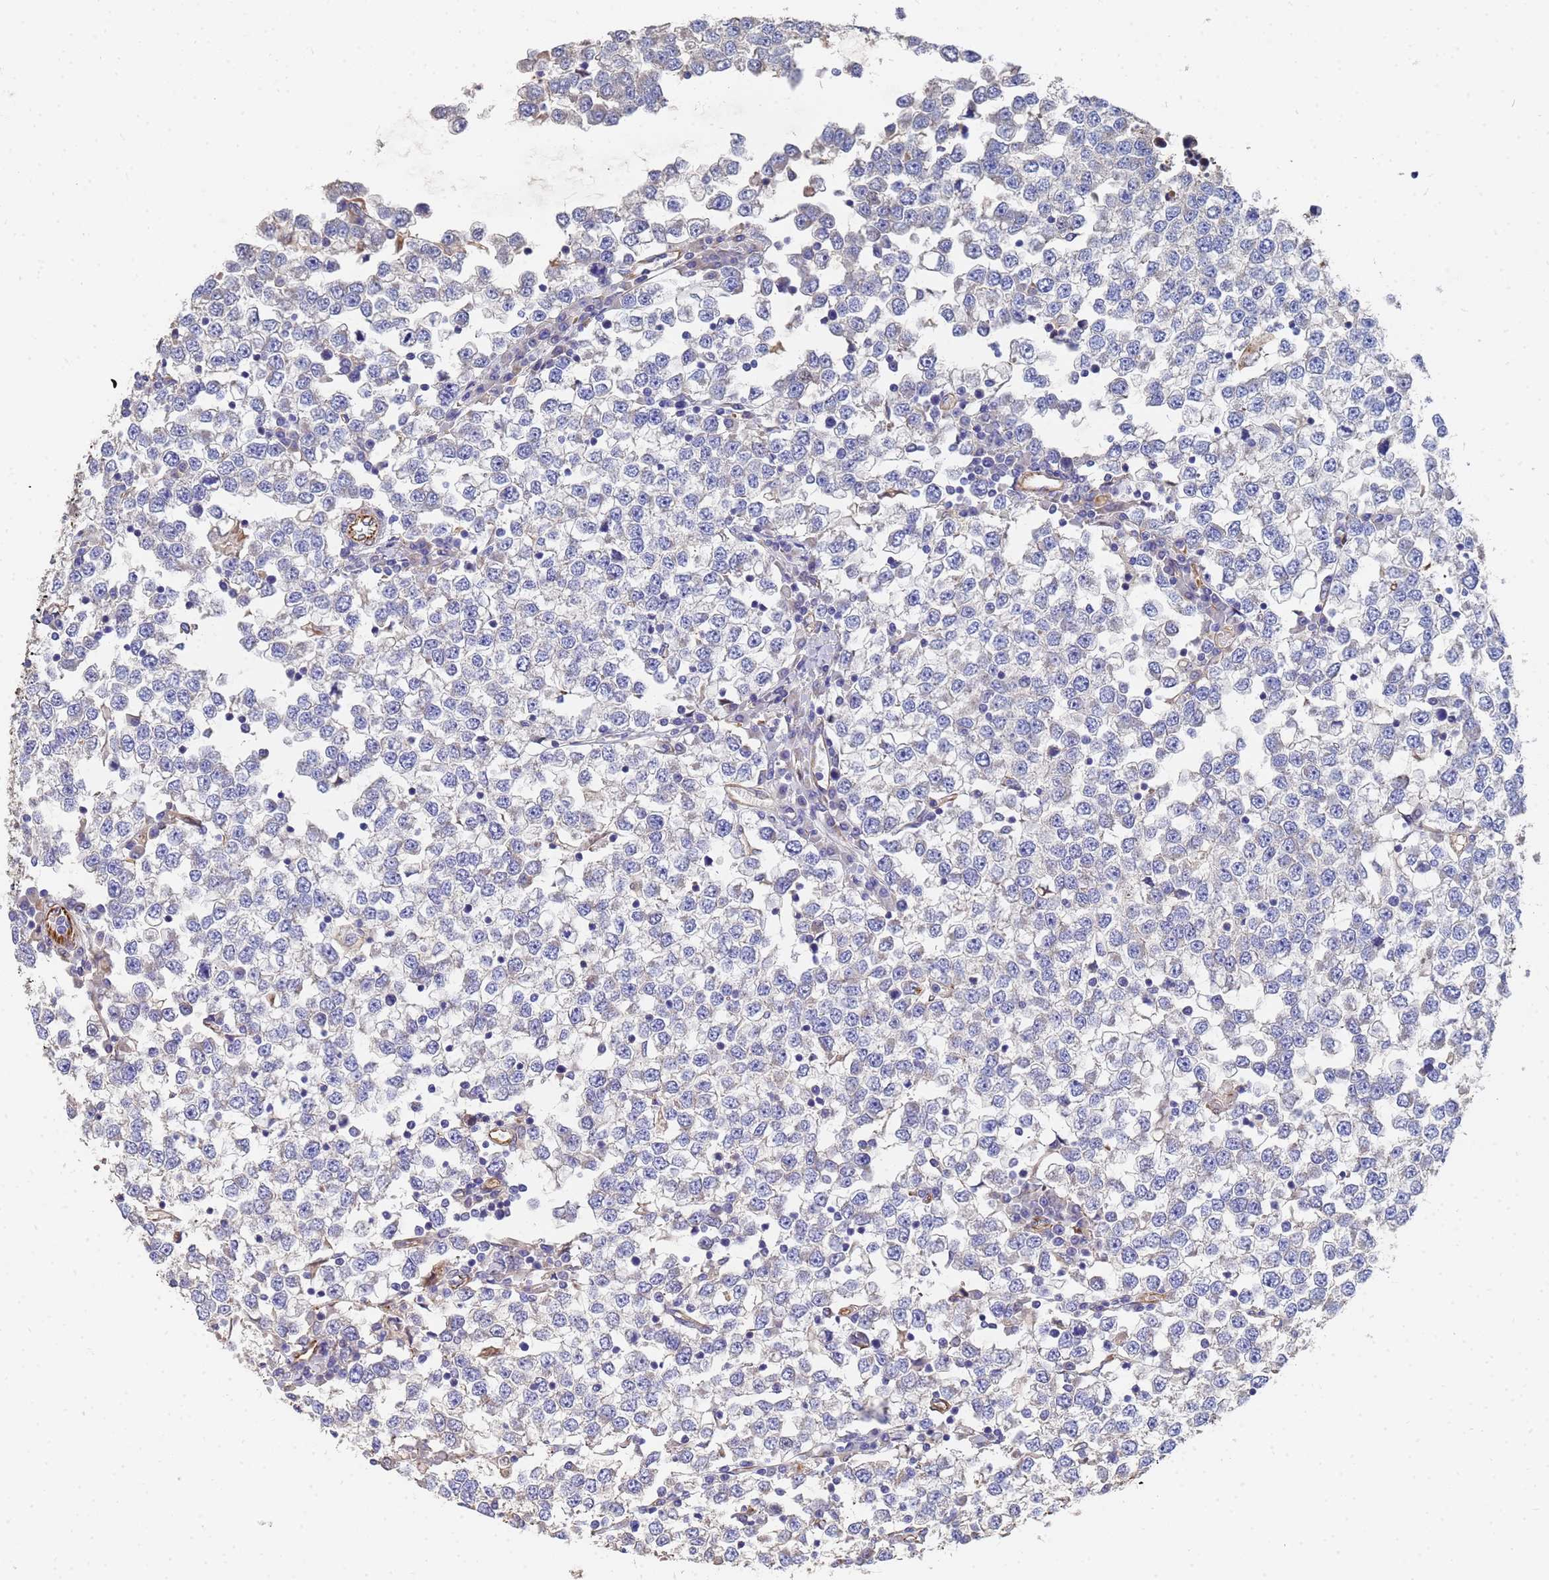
{"staining": {"intensity": "negative", "quantity": "none", "location": "none"}, "tissue": "testis cancer", "cell_type": "Tumor cells", "image_type": "cancer", "snomed": [{"axis": "morphology", "description": "Seminoma, NOS"}, {"axis": "topography", "description": "Testis"}], "caption": "There is no significant positivity in tumor cells of testis cancer.", "gene": "SYT13", "patient": {"sex": "male", "age": 65}}